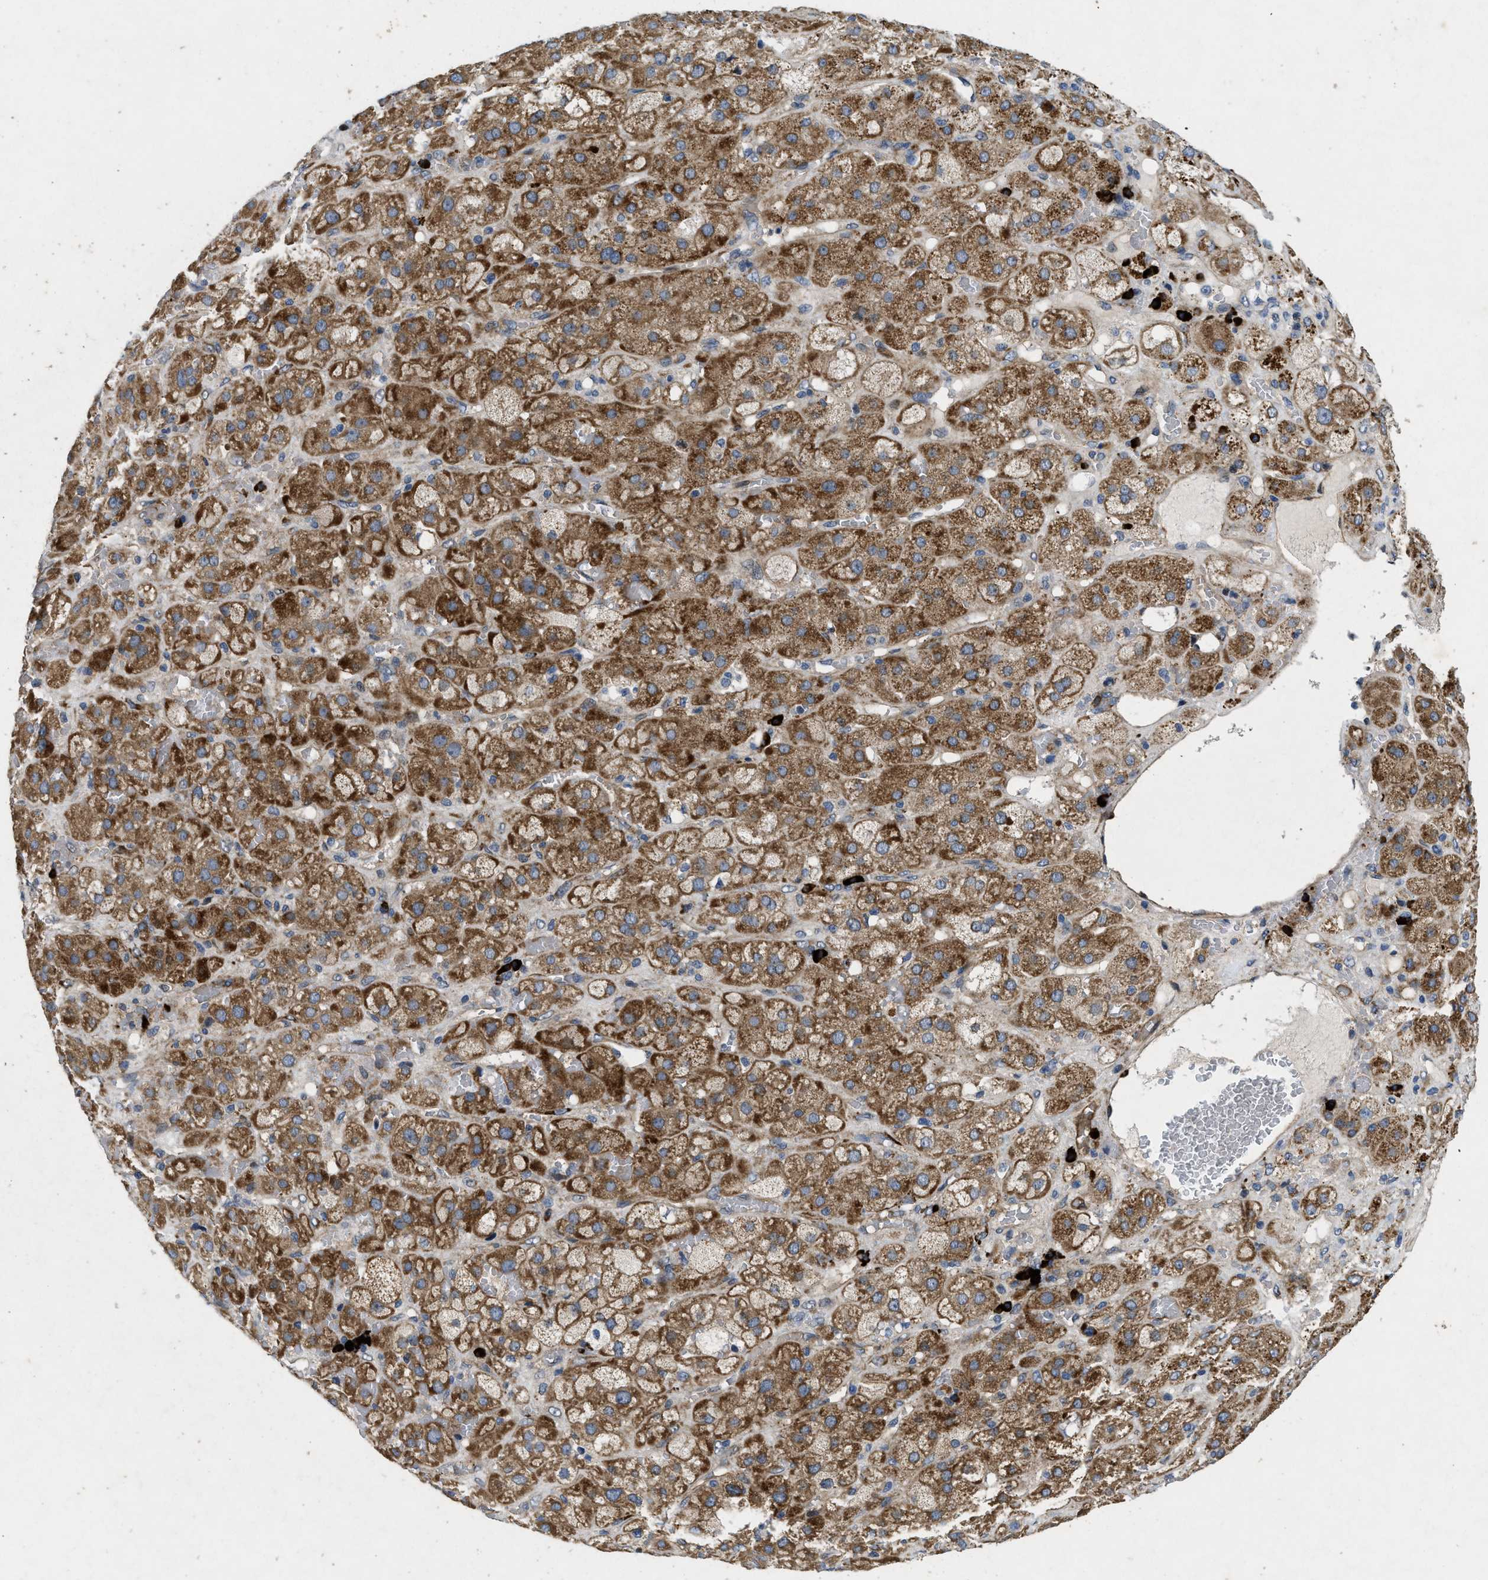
{"staining": {"intensity": "moderate", "quantity": ">75%", "location": "cytoplasmic/membranous"}, "tissue": "adrenal gland", "cell_type": "Glandular cells", "image_type": "normal", "snomed": [{"axis": "morphology", "description": "Normal tissue, NOS"}, {"axis": "topography", "description": "Adrenal gland"}], "caption": "Immunohistochemistry (IHC) of benign adrenal gland demonstrates medium levels of moderate cytoplasmic/membranous staining in approximately >75% of glandular cells.", "gene": "HSPA12B", "patient": {"sex": "female", "age": 47}}